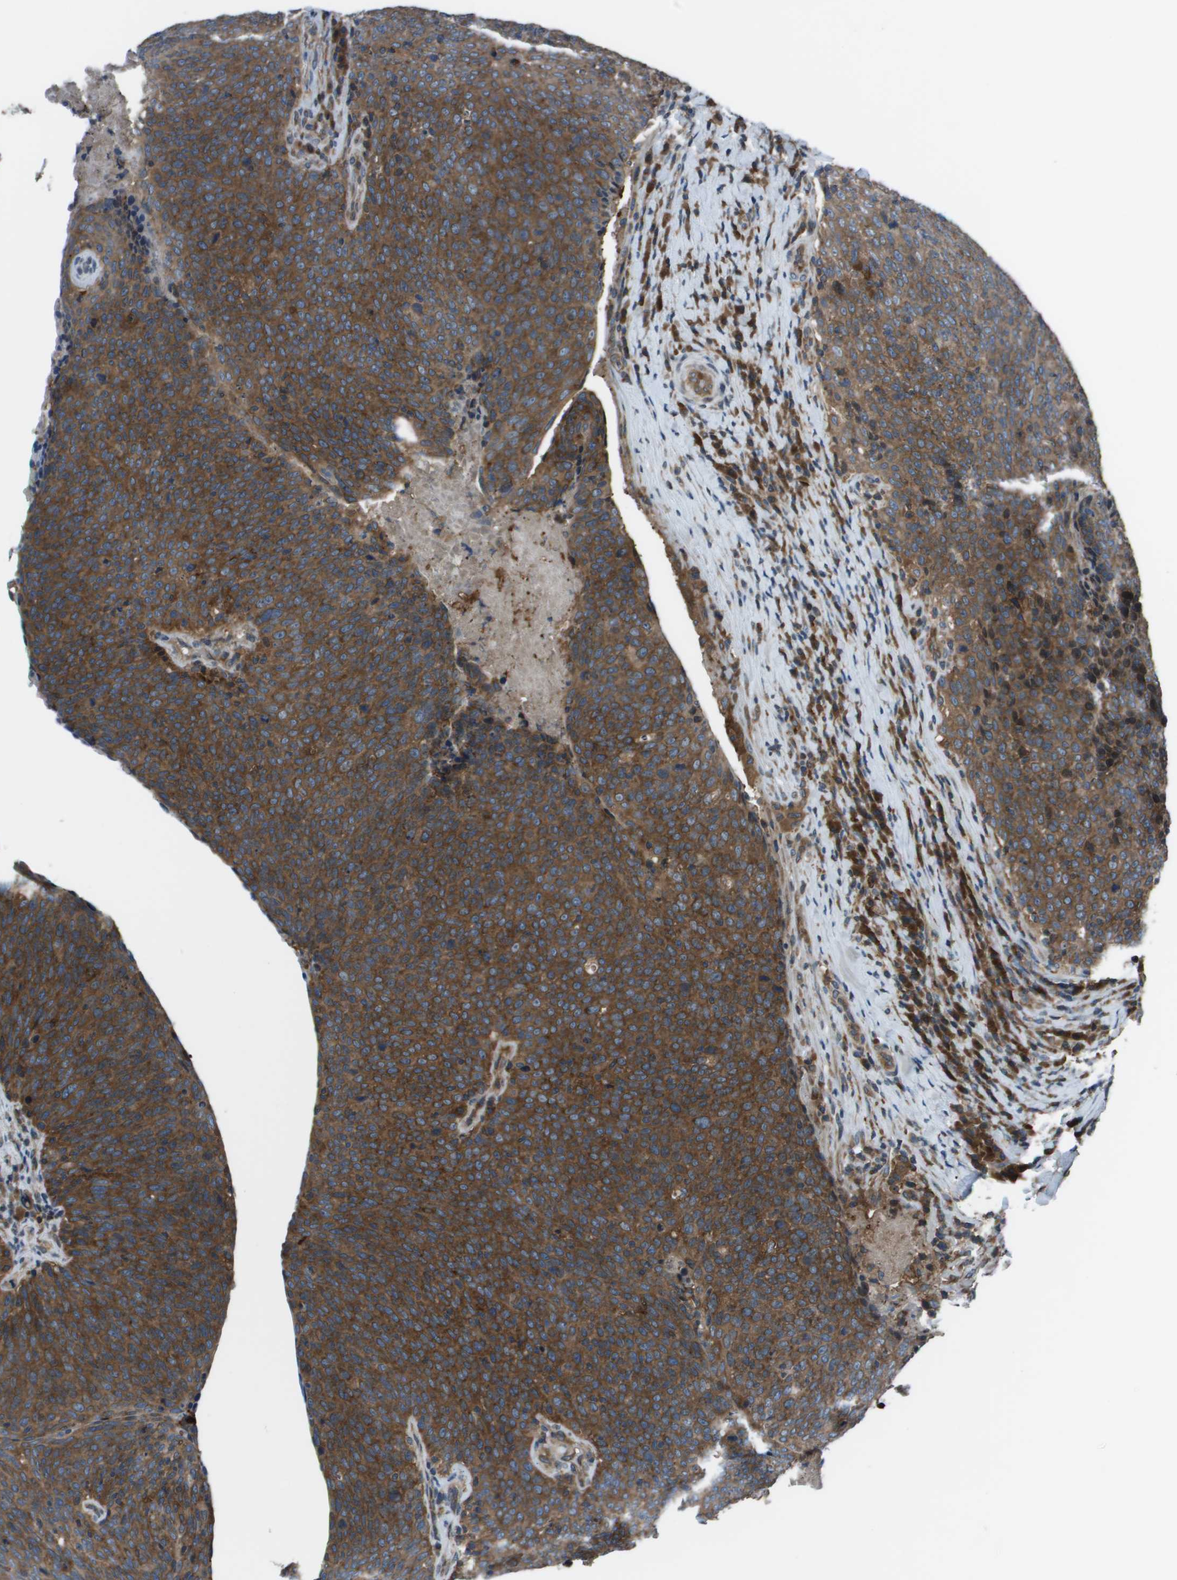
{"staining": {"intensity": "strong", "quantity": ">75%", "location": "cytoplasmic/membranous"}, "tissue": "head and neck cancer", "cell_type": "Tumor cells", "image_type": "cancer", "snomed": [{"axis": "morphology", "description": "Squamous cell carcinoma, NOS"}, {"axis": "morphology", "description": "Squamous cell carcinoma, metastatic, NOS"}, {"axis": "topography", "description": "Lymph node"}, {"axis": "topography", "description": "Head-Neck"}], "caption": "Strong cytoplasmic/membranous staining for a protein is appreciated in approximately >75% of tumor cells of squamous cell carcinoma (head and neck) using immunohistochemistry.", "gene": "EIF3B", "patient": {"sex": "male", "age": 62}}